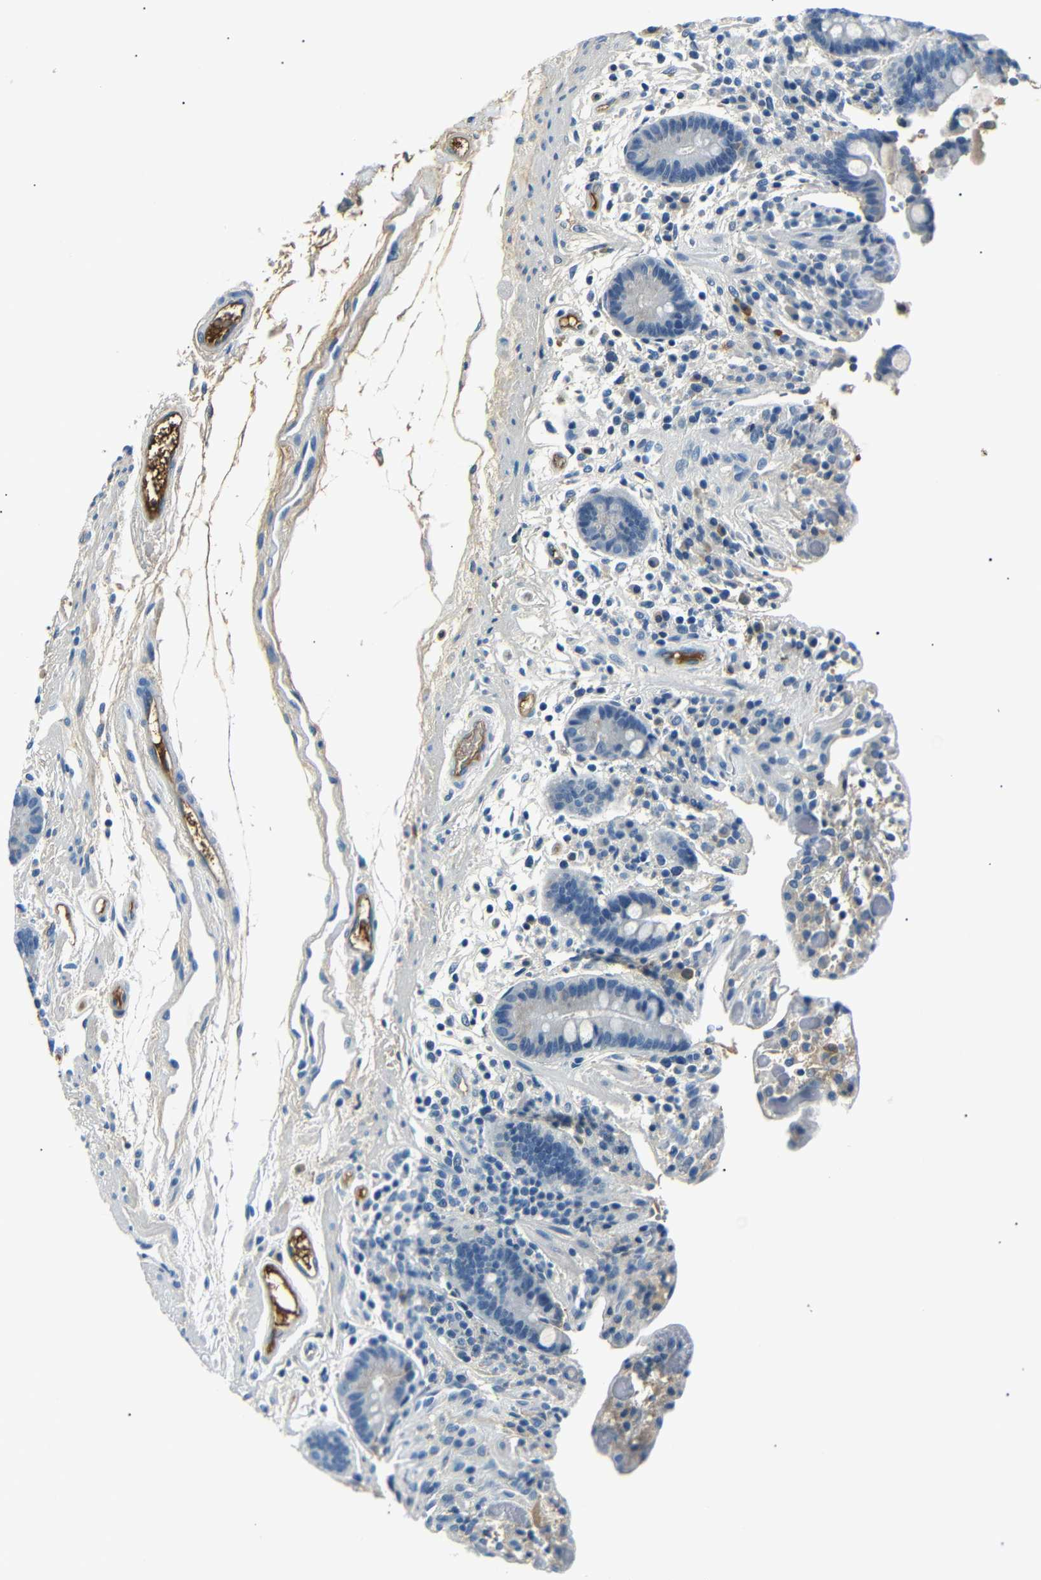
{"staining": {"intensity": "weak", "quantity": ">75%", "location": "cytoplasmic/membranous"}, "tissue": "colon", "cell_type": "Endothelial cells", "image_type": "normal", "snomed": [{"axis": "morphology", "description": "Normal tissue, NOS"}, {"axis": "topography", "description": "Colon"}], "caption": "Immunohistochemistry histopathology image of benign colon: human colon stained using IHC reveals low levels of weak protein expression localized specifically in the cytoplasmic/membranous of endothelial cells, appearing as a cytoplasmic/membranous brown color.", "gene": "LHCGR", "patient": {"sex": "male", "age": 73}}